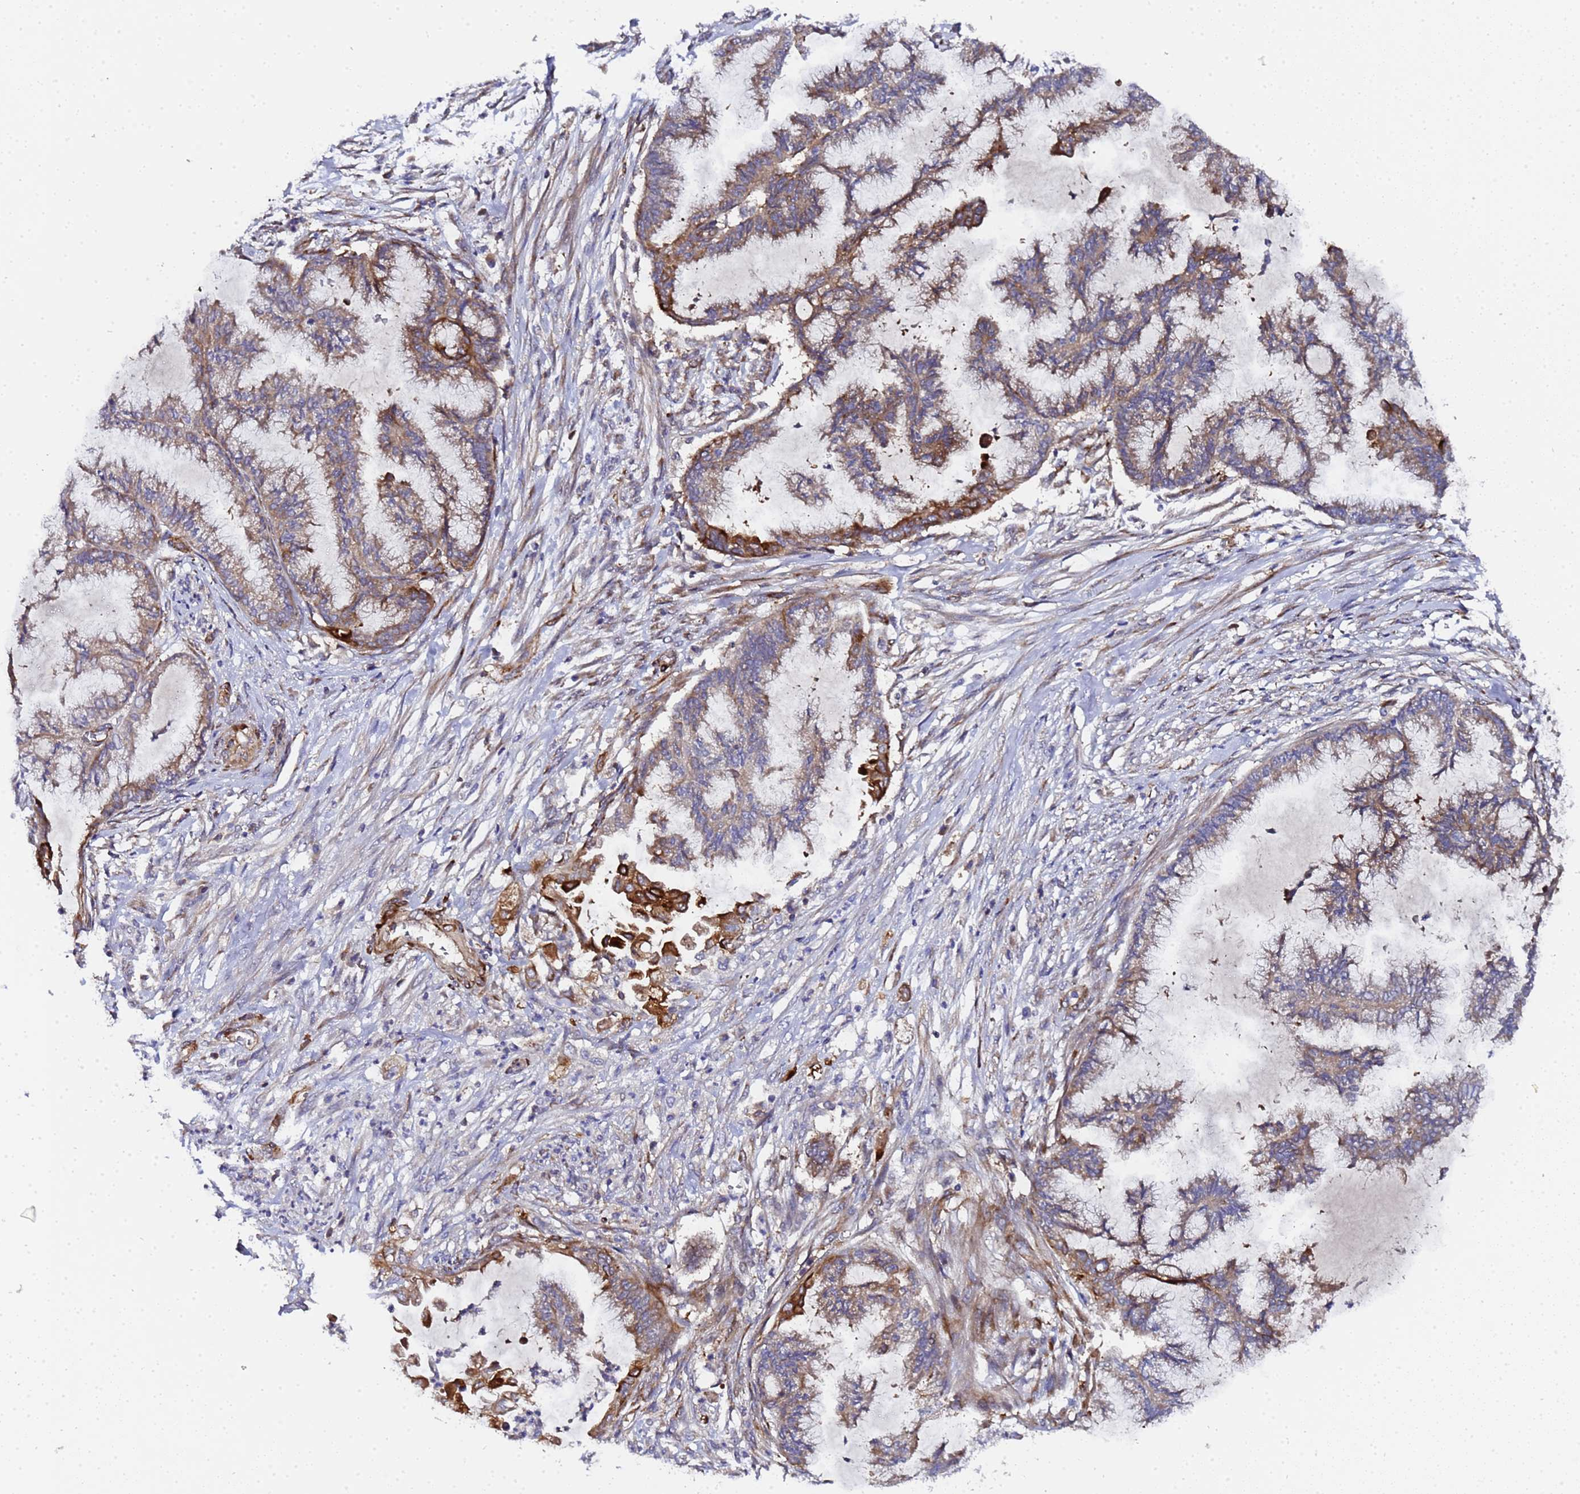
{"staining": {"intensity": "moderate", "quantity": "25%-75%", "location": "cytoplasmic/membranous"}, "tissue": "endometrial cancer", "cell_type": "Tumor cells", "image_type": "cancer", "snomed": [{"axis": "morphology", "description": "Adenocarcinoma, NOS"}, {"axis": "topography", "description": "Endometrium"}], "caption": "Tumor cells exhibit medium levels of moderate cytoplasmic/membranous expression in about 25%-75% of cells in human endometrial cancer (adenocarcinoma). Ihc stains the protein of interest in brown and the nuclei are stained blue.", "gene": "MOCS1", "patient": {"sex": "female", "age": 86}}